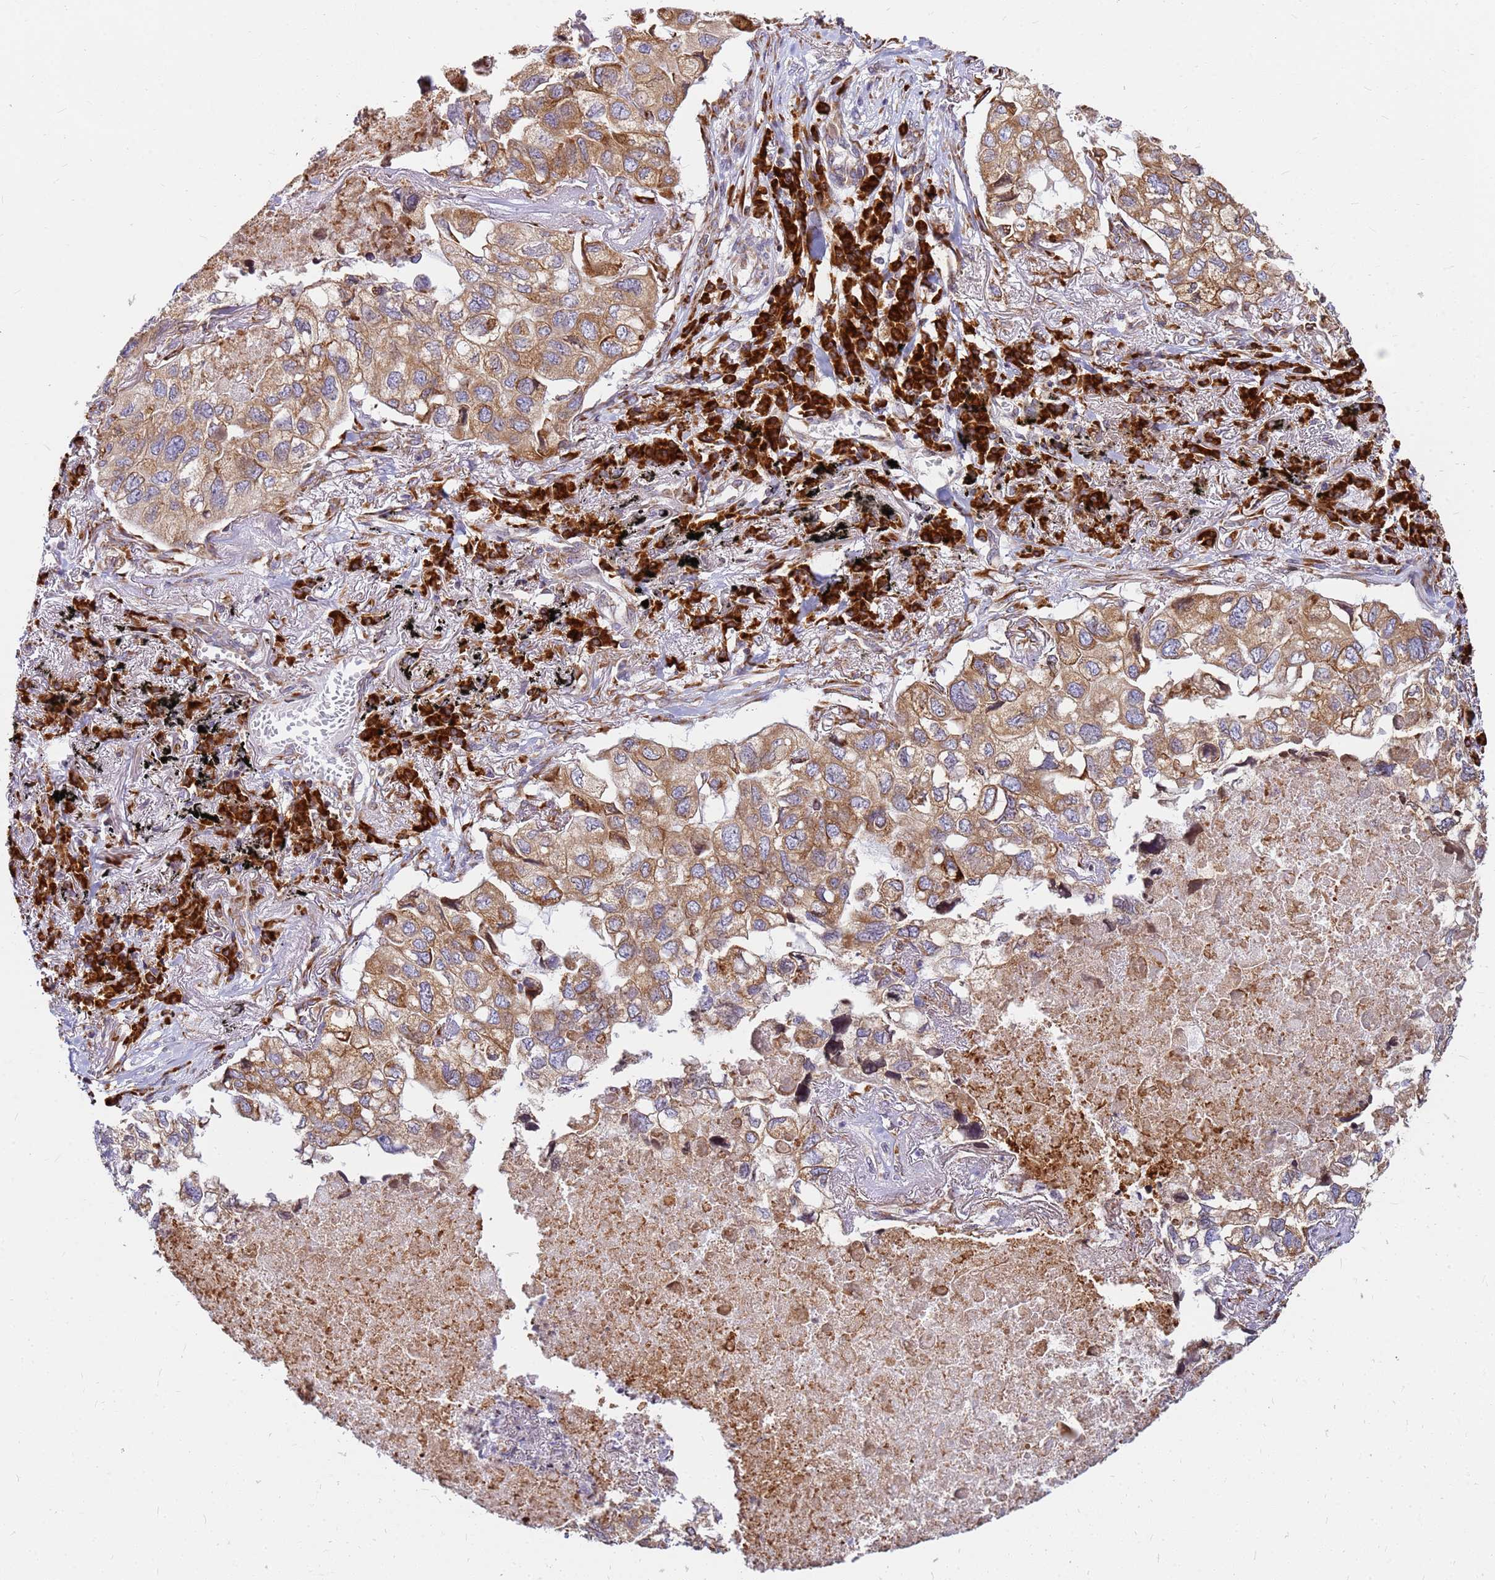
{"staining": {"intensity": "moderate", "quantity": ">75%", "location": "cytoplasmic/membranous"}, "tissue": "lung cancer", "cell_type": "Tumor cells", "image_type": "cancer", "snomed": [{"axis": "morphology", "description": "Adenocarcinoma, NOS"}, {"axis": "topography", "description": "Lung"}], "caption": "Immunohistochemistry image of lung cancer stained for a protein (brown), which demonstrates medium levels of moderate cytoplasmic/membranous expression in approximately >75% of tumor cells.", "gene": "SSR4", "patient": {"sex": "male", "age": 65}}